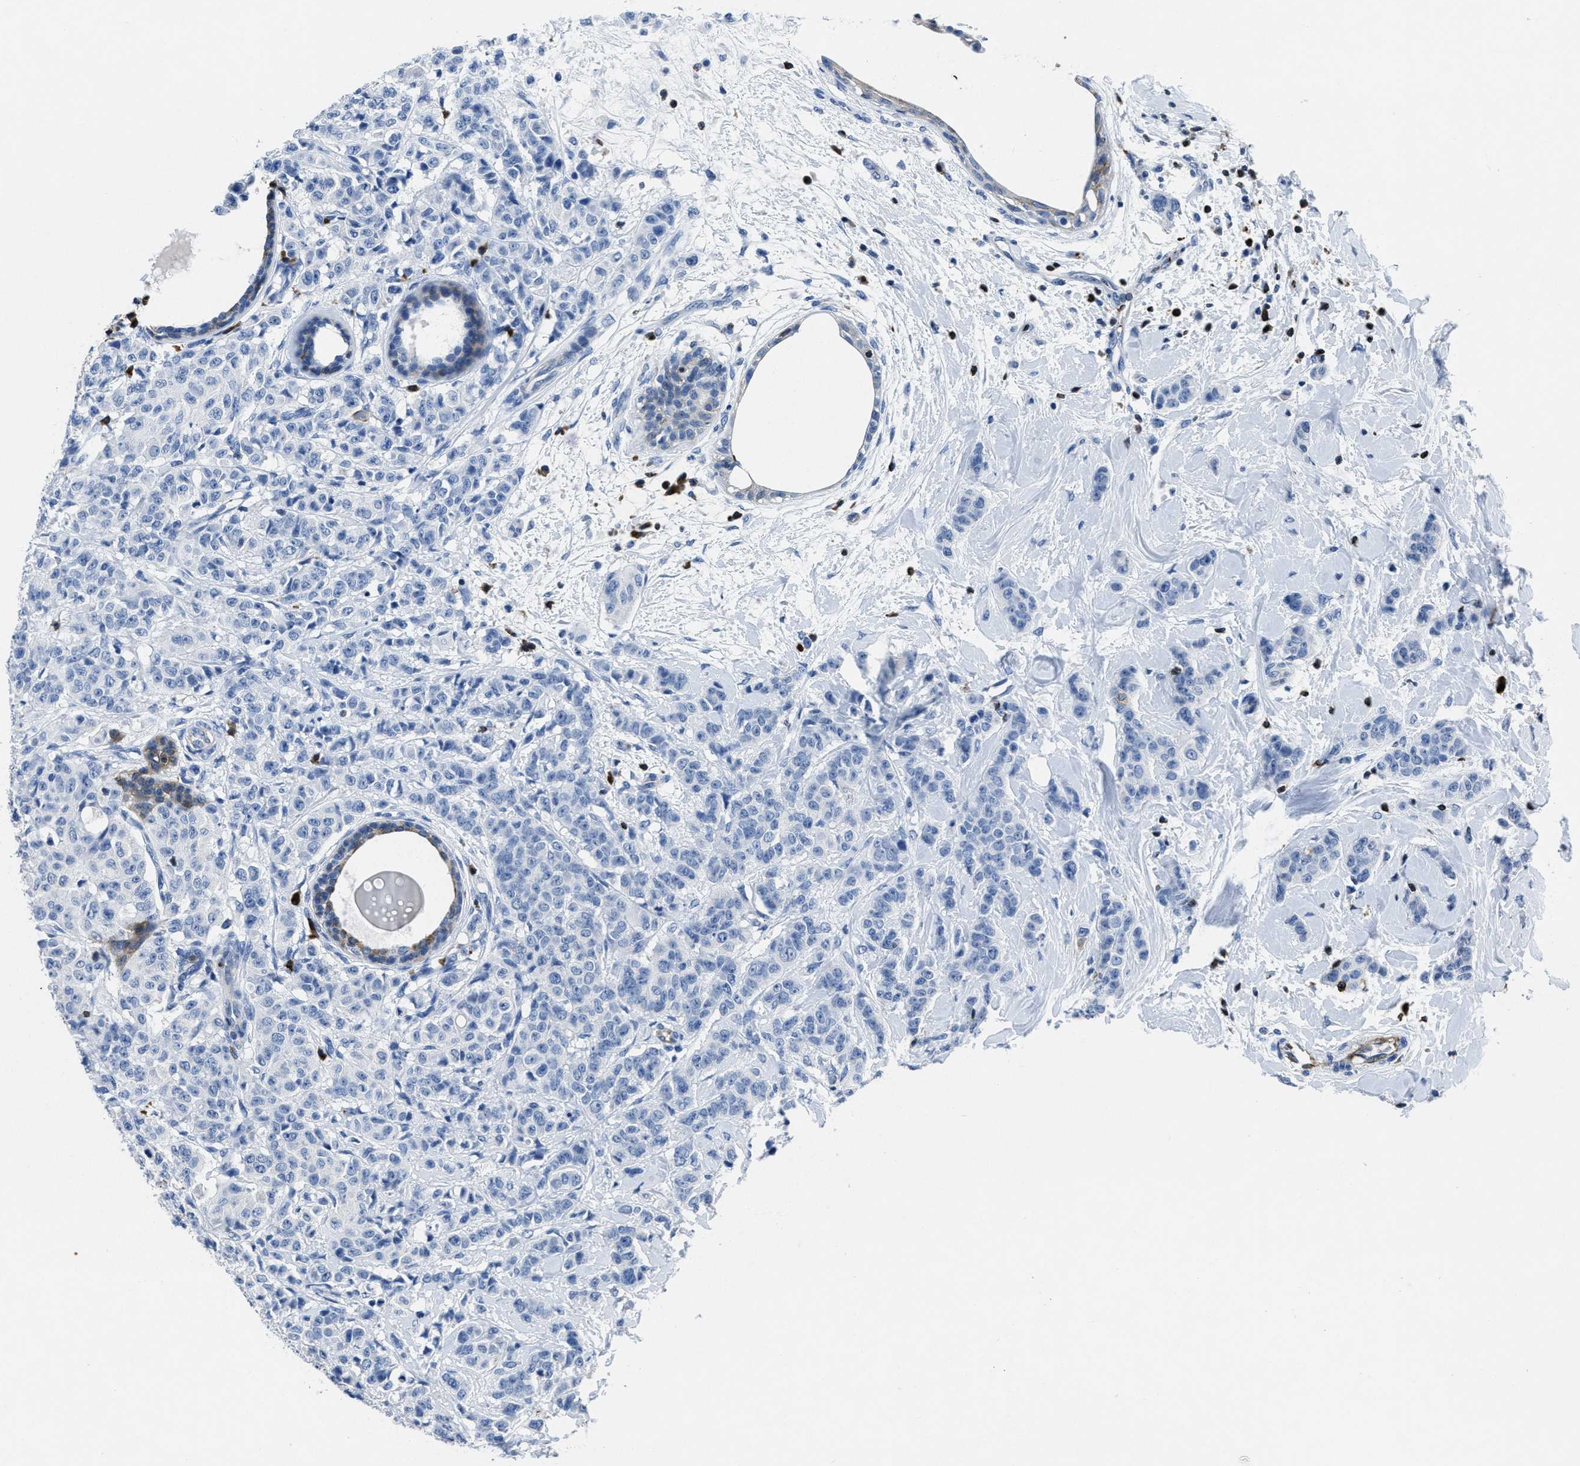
{"staining": {"intensity": "weak", "quantity": "<25%", "location": "cytoplasmic/membranous"}, "tissue": "breast cancer", "cell_type": "Tumor cells", "image_type": "cancer", "snomed": [{"axis": "morphology", "description": "Normal tissue, NOS"}, {"axis": "morphology", "description": "Duct carcinoma"}, {"axis": "topography", "description": "Breast"}], "caption": "IHC image of neoplastic tissue: breast cancer stained with DAB (3,3'-diaminobenzidine) exhibits no significant protein expression in tumor cells.", "gene": "ITGA3", "patient": {"sex": "female", "age": 40}}